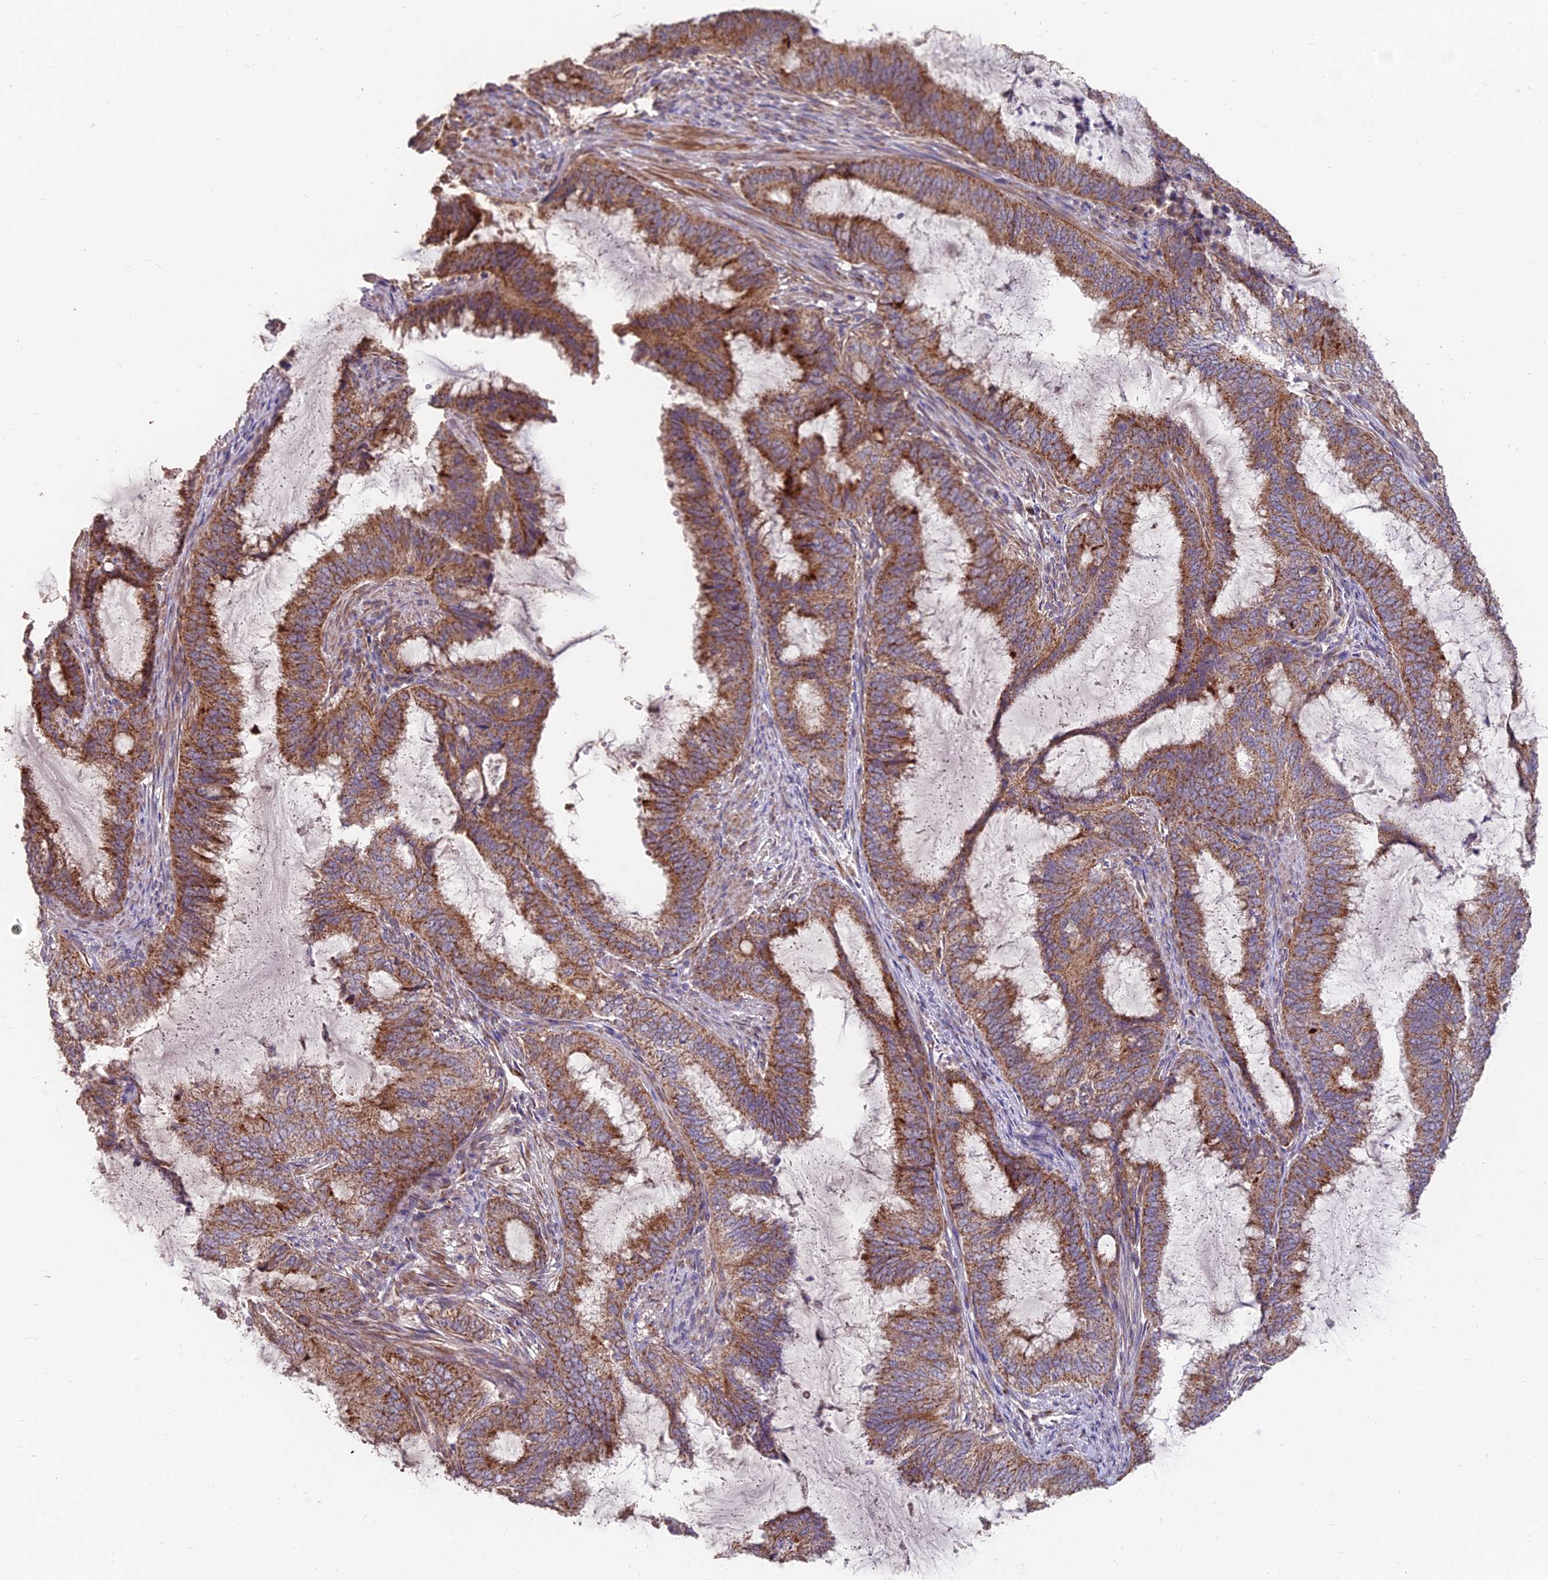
{"staining": {"intensity": "moderate", "quantity": ">75%", "location": "cytoplasmic/membranous"}, "tissue": "endometrial cancer", "cell_type": "Tumor cells", "image_type": "cancer", "snomed": [{"axis": "morphology", "description": "Adenocarcinoma, NOS"}, {"axis": "topography", "description": "Endometrium"}], "caption": "Protein positivity by immunohistochemistry (IHC) exhibits moderate cytoplasmic/membranous staining in approximately >75% of tumor cells in endometrial cancer.", "gene": "IFT22", "patient": {"sex": "female", "age": 51}}